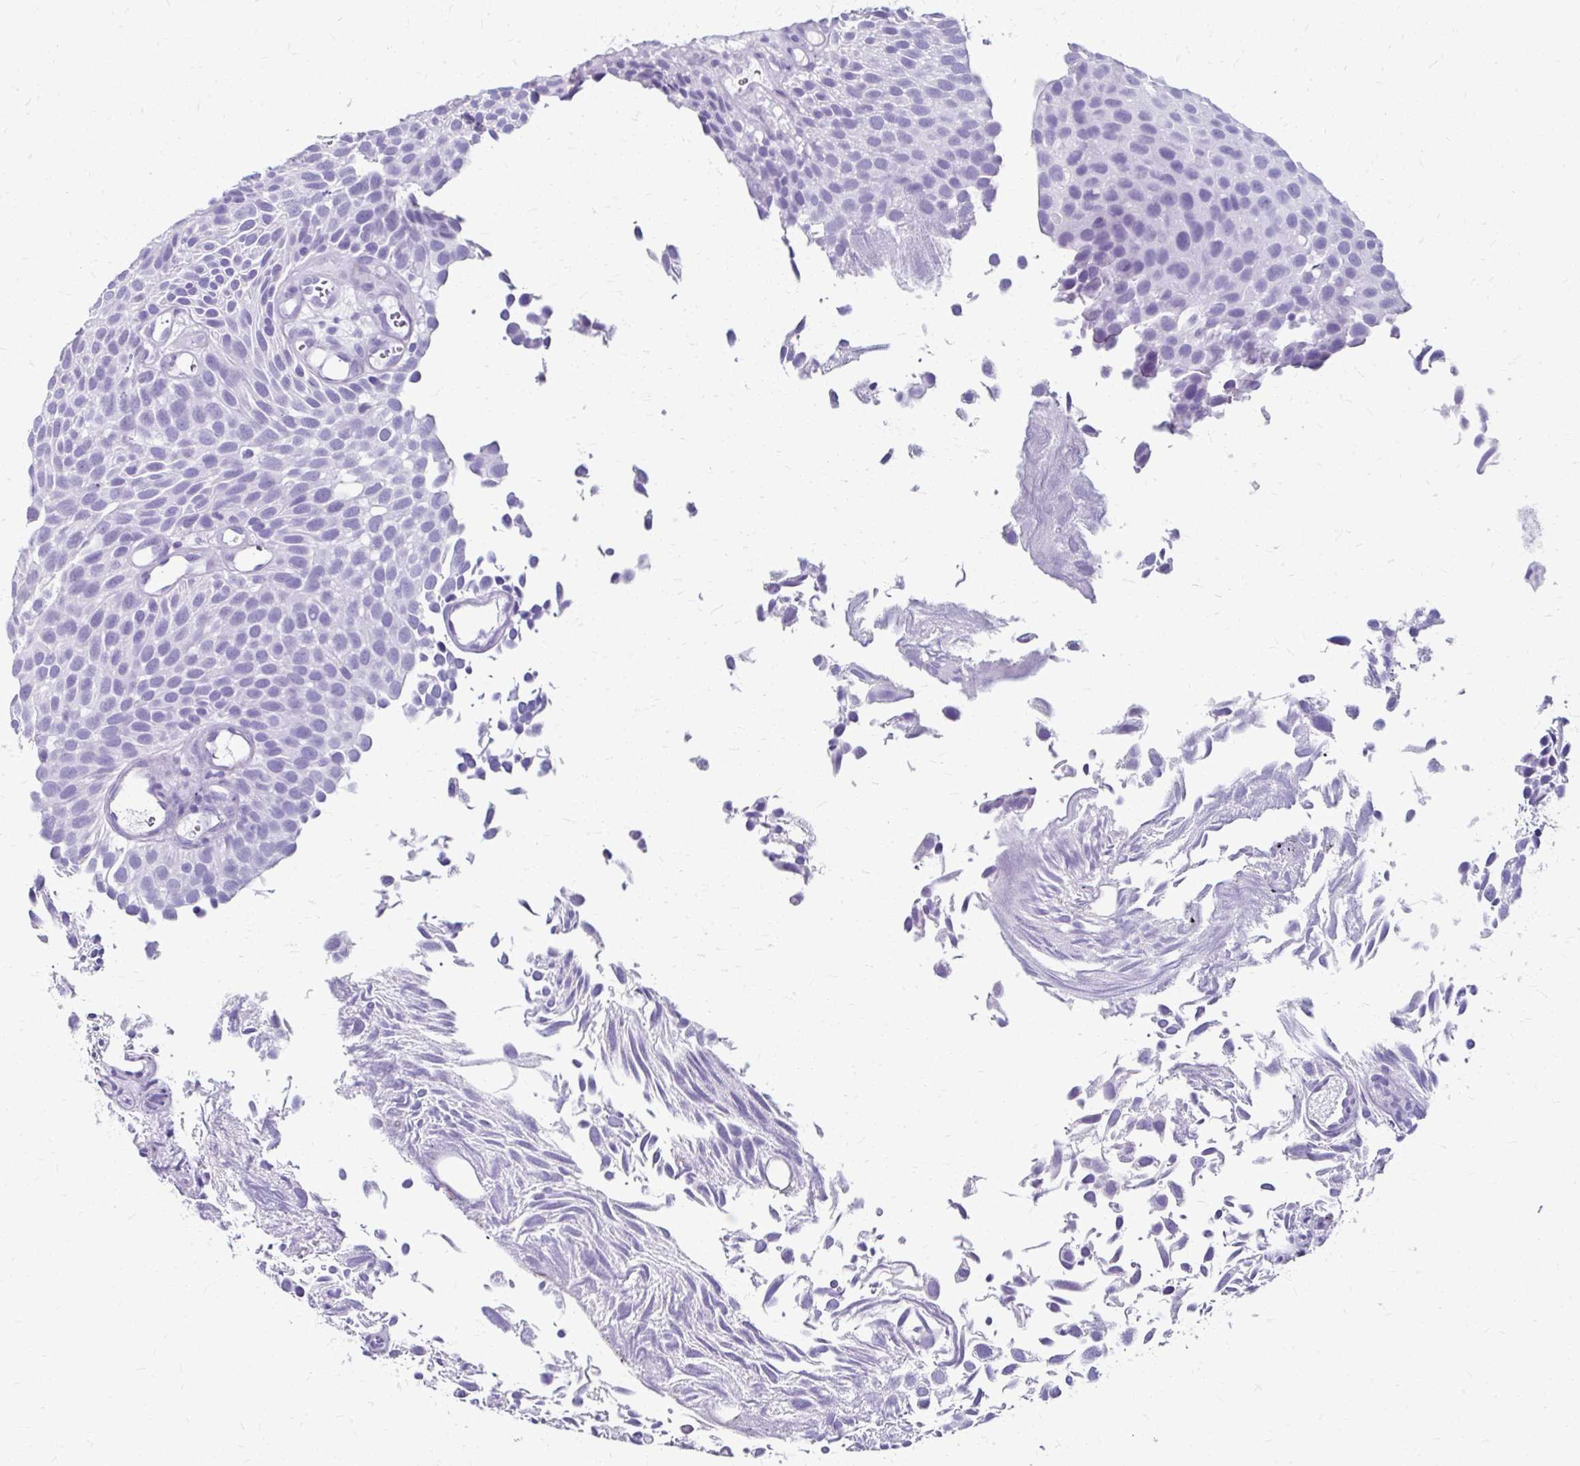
{"staining": {"intensity": "negative", "quantity": "none", "location": "none"}, "tissue": "urothelial cancer", "cell_type": "Tumor cells", "image_type": "cancer", "snomed": [{"axis": "morphology", "description": "Urothelial carcinoma, Low grade"}, {"axis": "topography", "description": "Urinary bladder"}], "caption": "IHC micrograph of low-grade urothelial carcinoma stained for a protein (brown), which shows no staining in tumor cells.", "gene": "ZNF555", "patient": {"sex": "male", "age": 89}}